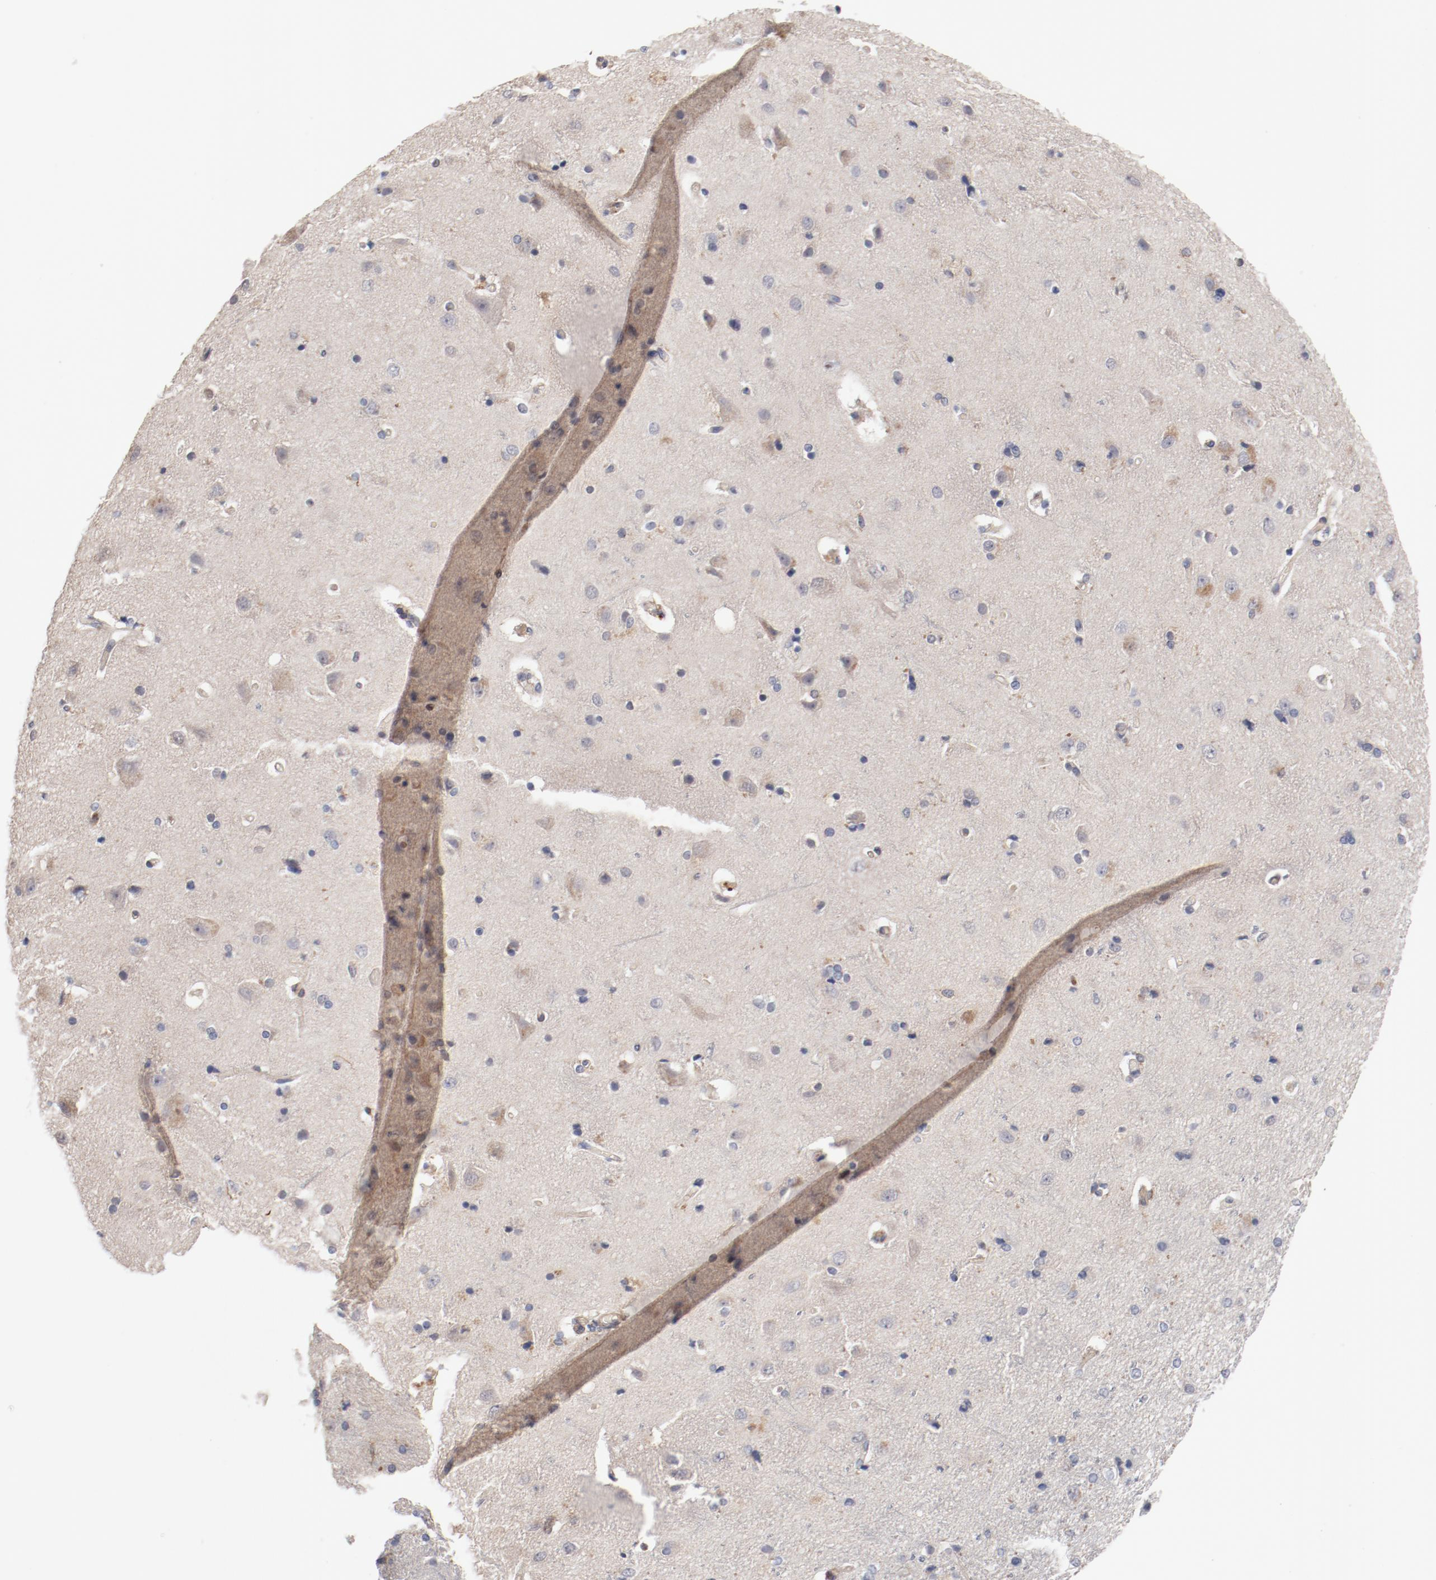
{"staining": {"intensity": "weak", "quantity": ">75%", "location": "cytoplasmic/membranous"}, "tissue": "cerebral cortex", "cell_type": "Endothelial cells", "image_type": "normal", "snomed": [{"axis": "morphology", "description": "Normal tissue, NOS"}, {"axis": "topography", "description": "Cerebral cortex"}], "caption": "Weak cytoplasmic/membranous protein expression is seen in approximately >75% of endothelial cells in cerebral cortex.", "gene": "CBL", "patient": {"sex": "male", "age": 62}}